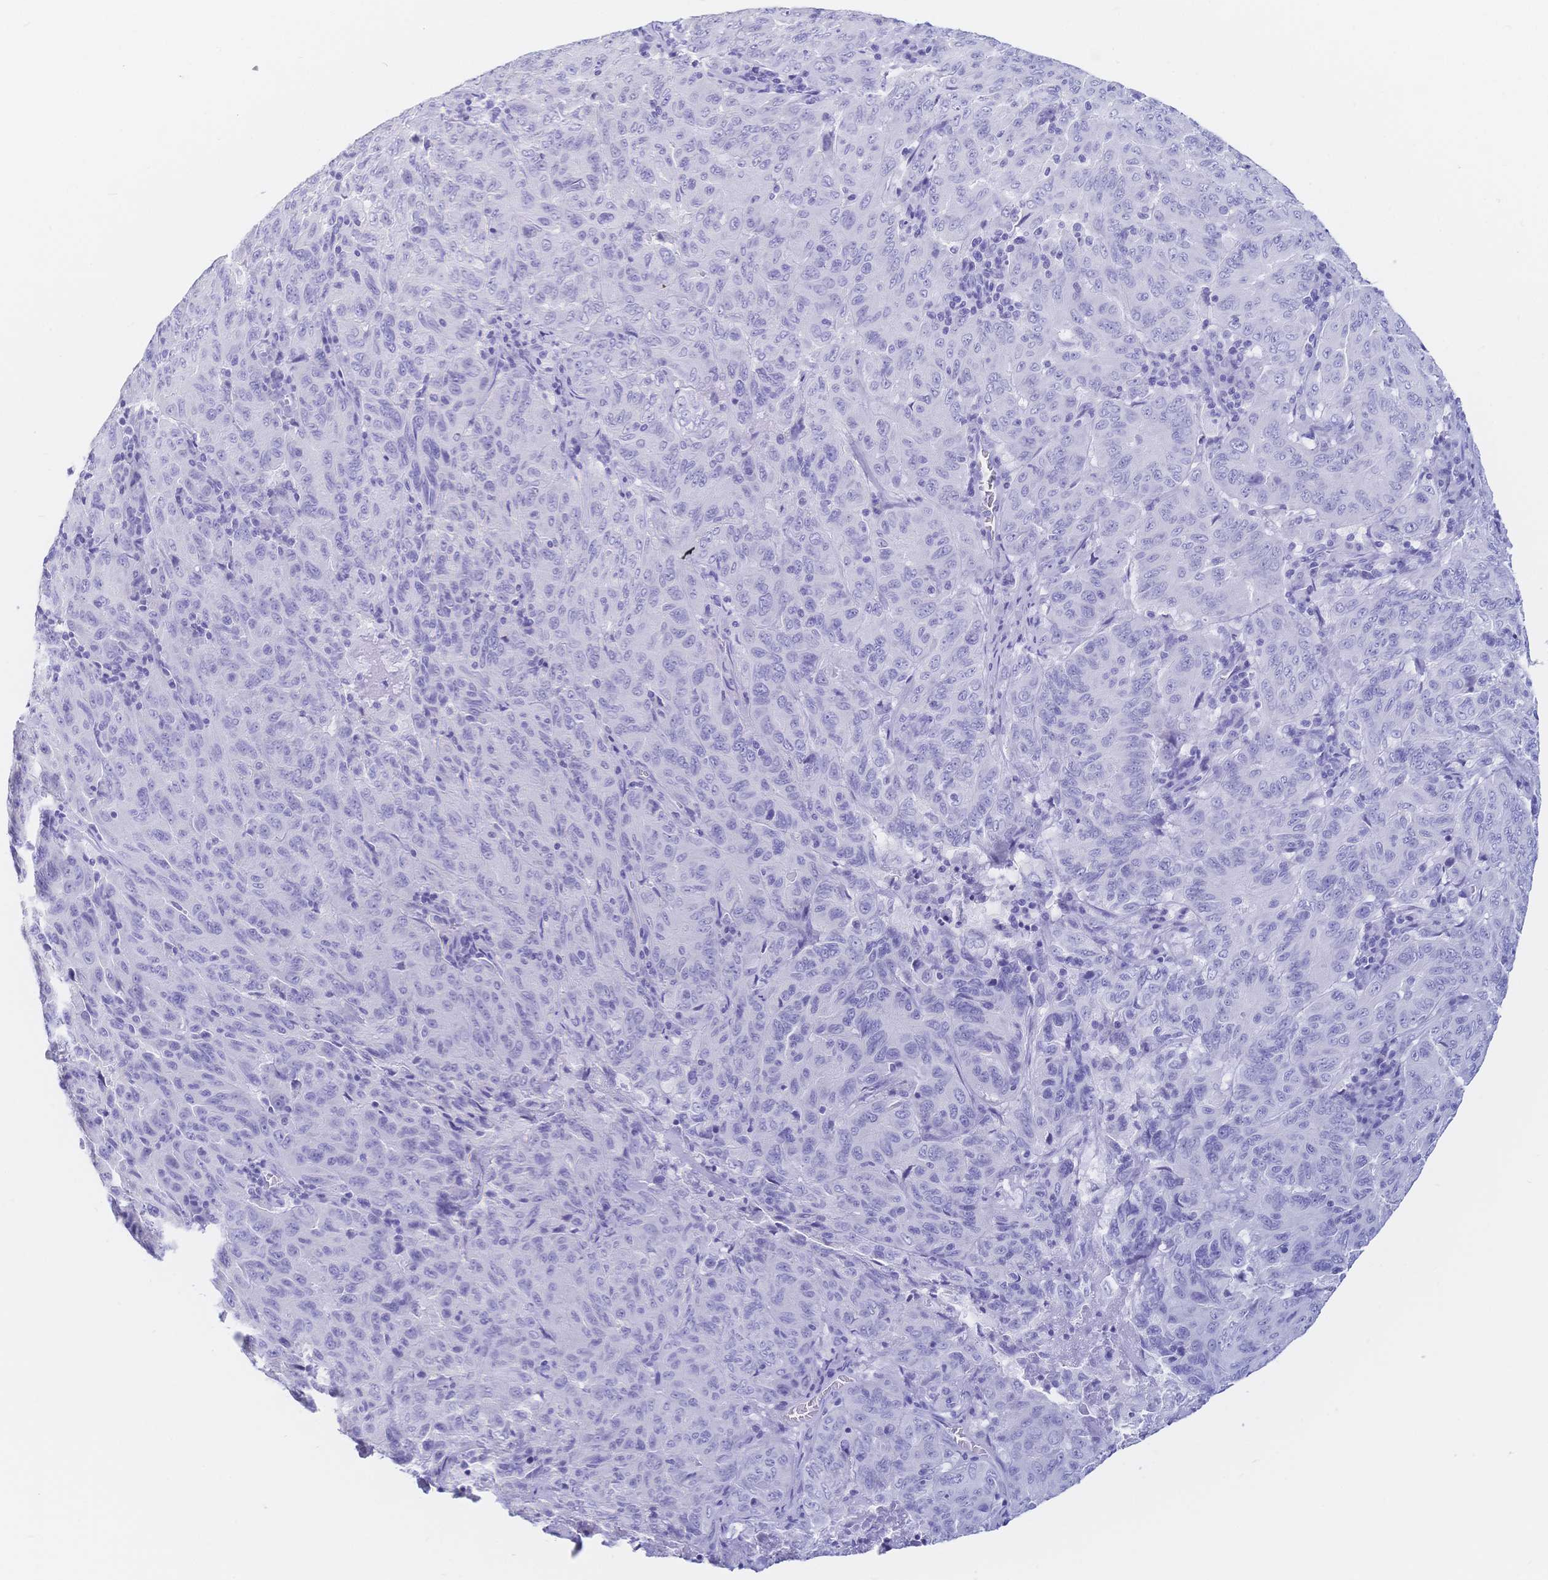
{"staining": {"intensity": "negative", "quantity": "none", "location": "none"}, "tissue": "pancreatic cancer", "cell_type": "Tumor cells", "image_type": "cancer", "snomed": [{"axis": "morphology", "description": "Adenocarcinoma, NOS"}, {"axis": "topography", "description": "Pancreas"}], "caption": "This is an IHC photomicrograph of adenocarcinoma (pancreatic). There is no expression in tumor cells.", "gene": "MEP1B", "patient": {"sex": "male", "age": 63}}